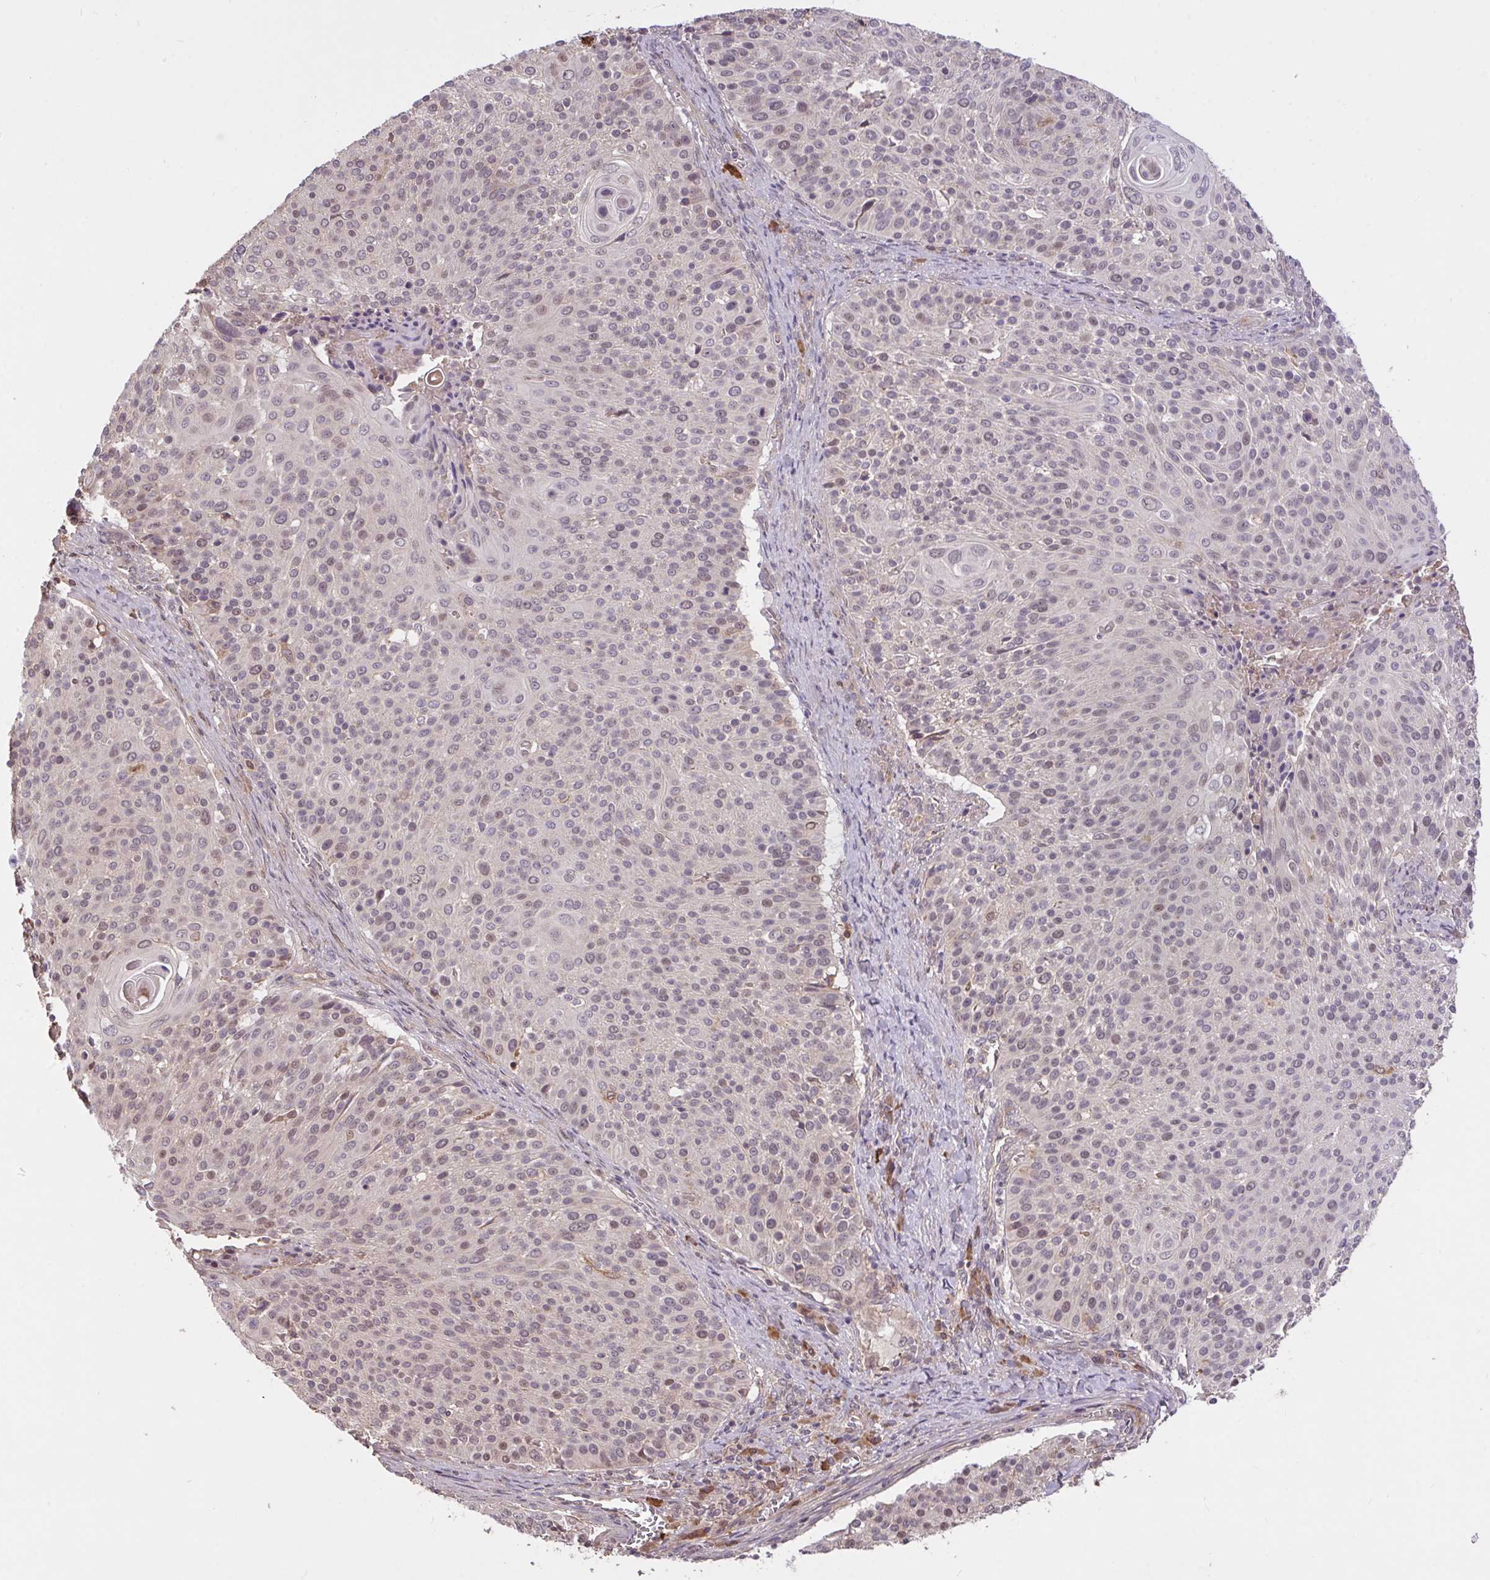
{"staining": {"intensity": "negative", "quantity": "none", "location": "none"}, "tissue": "cervical cancer", "cell_type": "Tumor cells", "image_type": "cancer", "snomed": [{"axis": "morphology", "description": "Squamous cell carcinoma, NOS"}, {"axis": "topography", "description": "Cervix"}], "caption": "There is no significant expression in tumor cells of cervical cancer.", "gene": "FCER1A", "patient": {"sex": "female", "age": 31}}